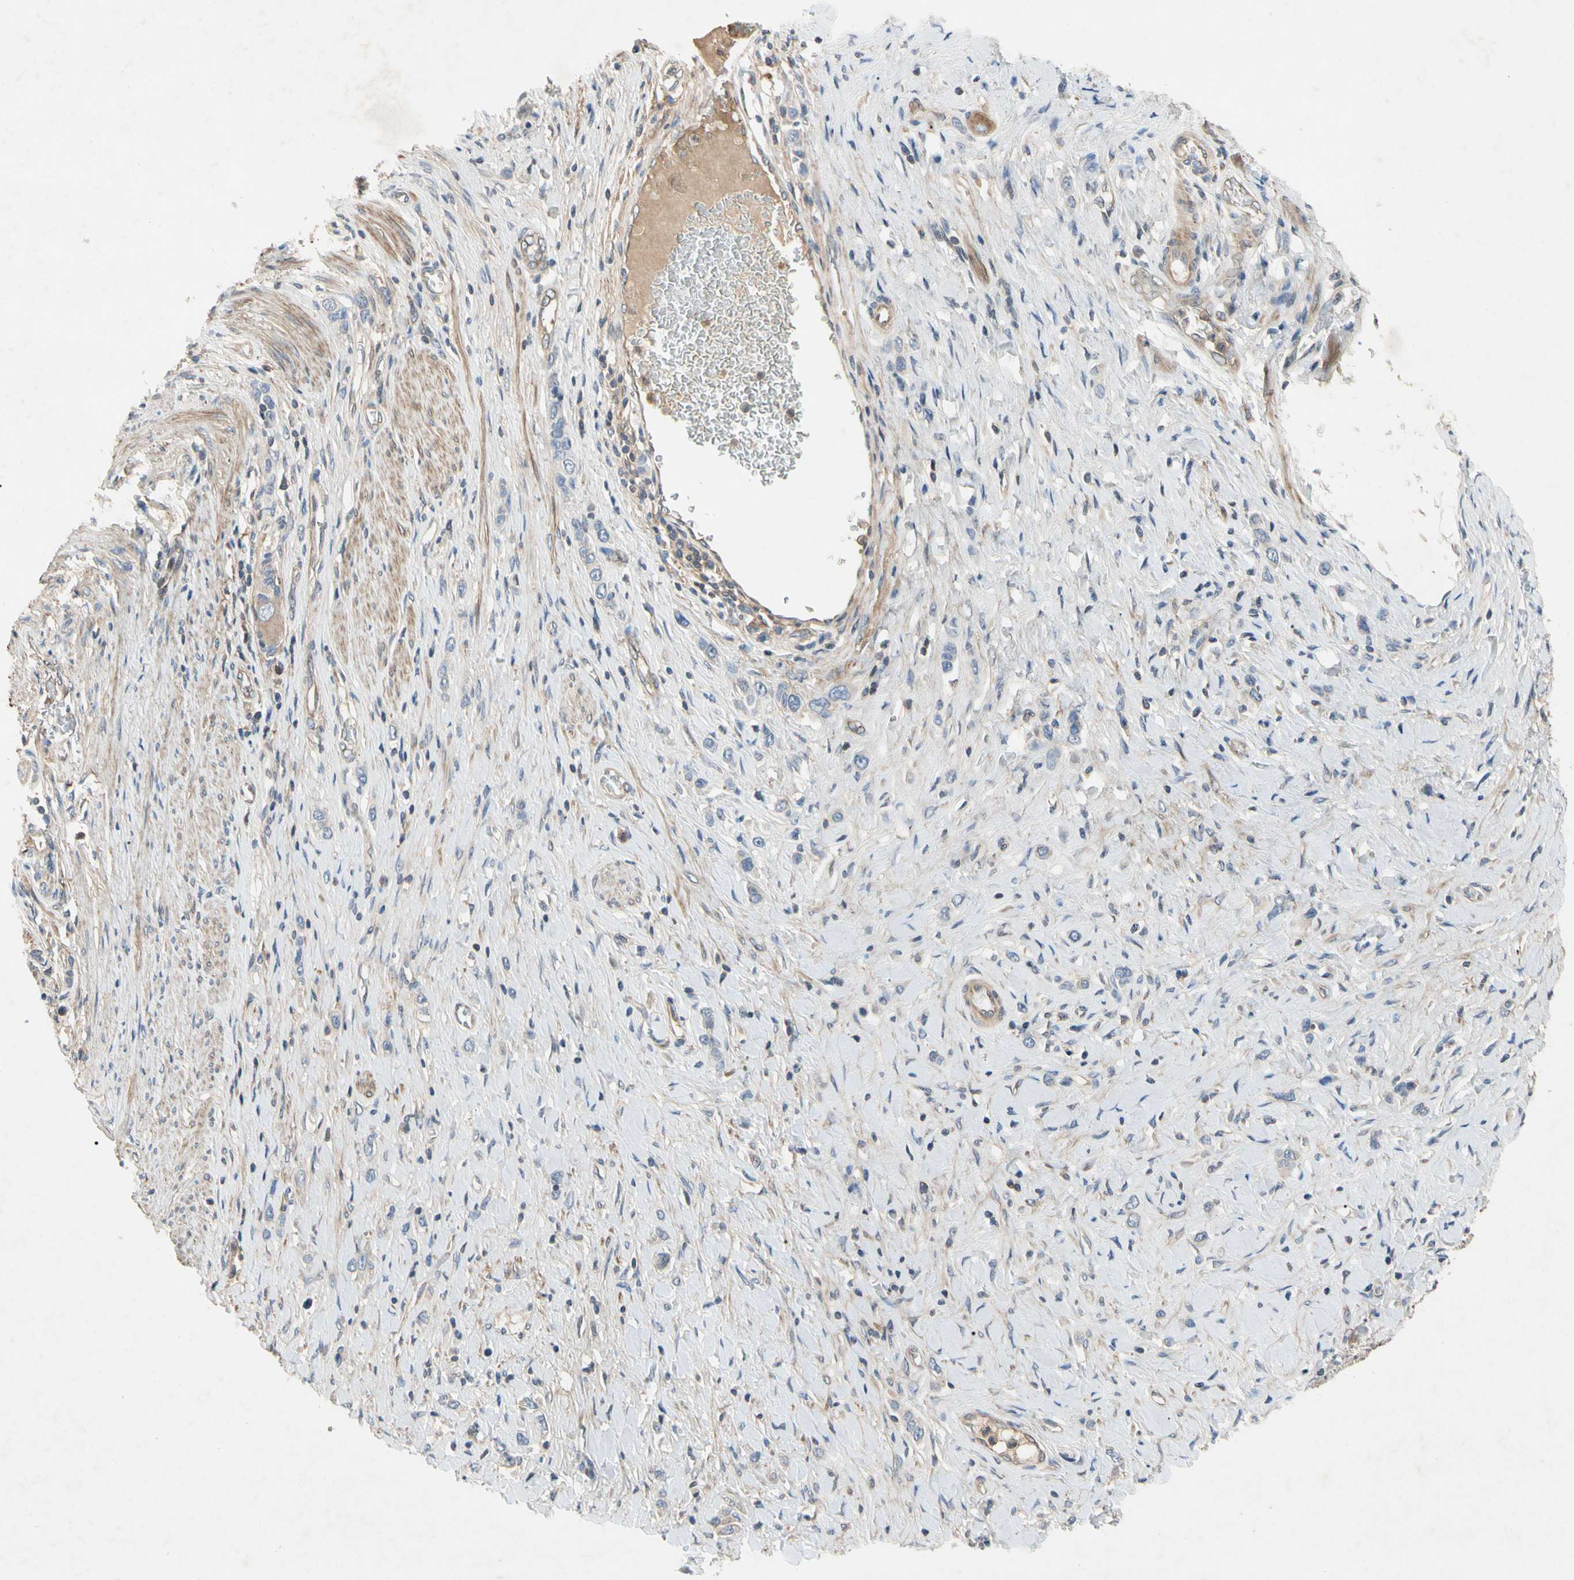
{"staining": {"intensity": "strong", "quantity": "<25%", "location": "cytoplasmic/membranous"}, "tissue": "stomach cancer", "cell_type": "Tumor cells", "image_type": "cancer", "snomed": [{"axis": "morphology", "description": "Normal tissue, NOS"}, {"axis": "morphology", "description": "Adenocarcinoma, NOS"}, {"axis": "topography", "description": "Stomach, upper"}, {"axis": "topography", "description": "Stomach"}], "caption": "Stomach cancer (adenocarcinoma) was stained to show a protein in brown. There is medium levels of strong cytoplasmic/membranous expression in approximately <25% of tumor cells. (DAB IHC with brightfield microscopy, high magnification).", "gene": "CRTAC1", "patient": {"sex": "female", "age": 65}}